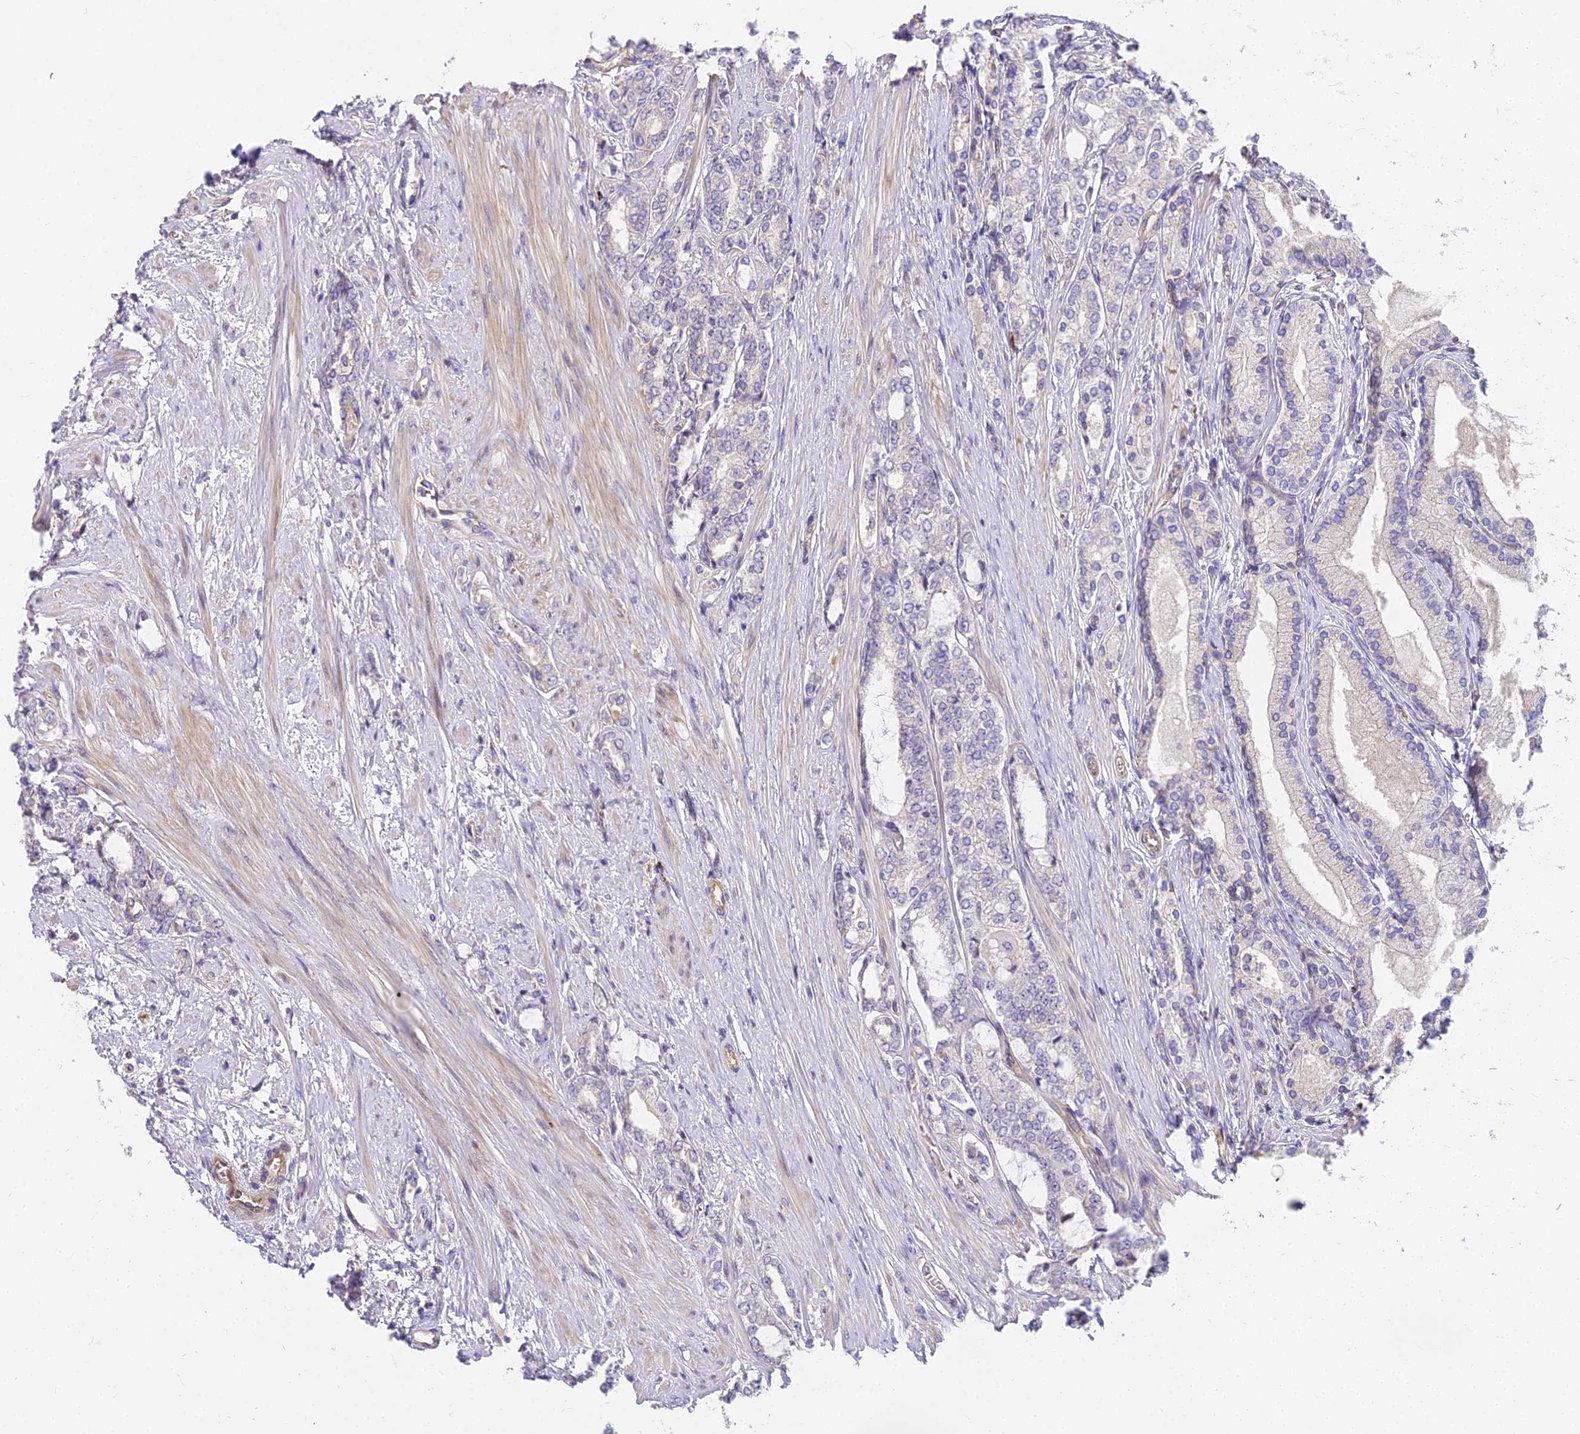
{"staining": {"intensity": "negative", "quantity": "none", "location": "none"}, "tissue": "prostate cancer", "cell_type": "Tumor cells", "image_type": "cancer", "snomed": [{"axis": "morphology", "description": "Adenocarcinoma, High grade"}, {"axis": "topography", "description": "Prostate"}], "caption": "High power microscopy micrograph of an immunohistochemistry (IHC) photomicrograph of prostate cancer (high-grade adenocarcinoma), revealing no significant positivity in tumor cells.", "gene": "HLA-DOA", "patient": {"sex": "male", "age": 64}}